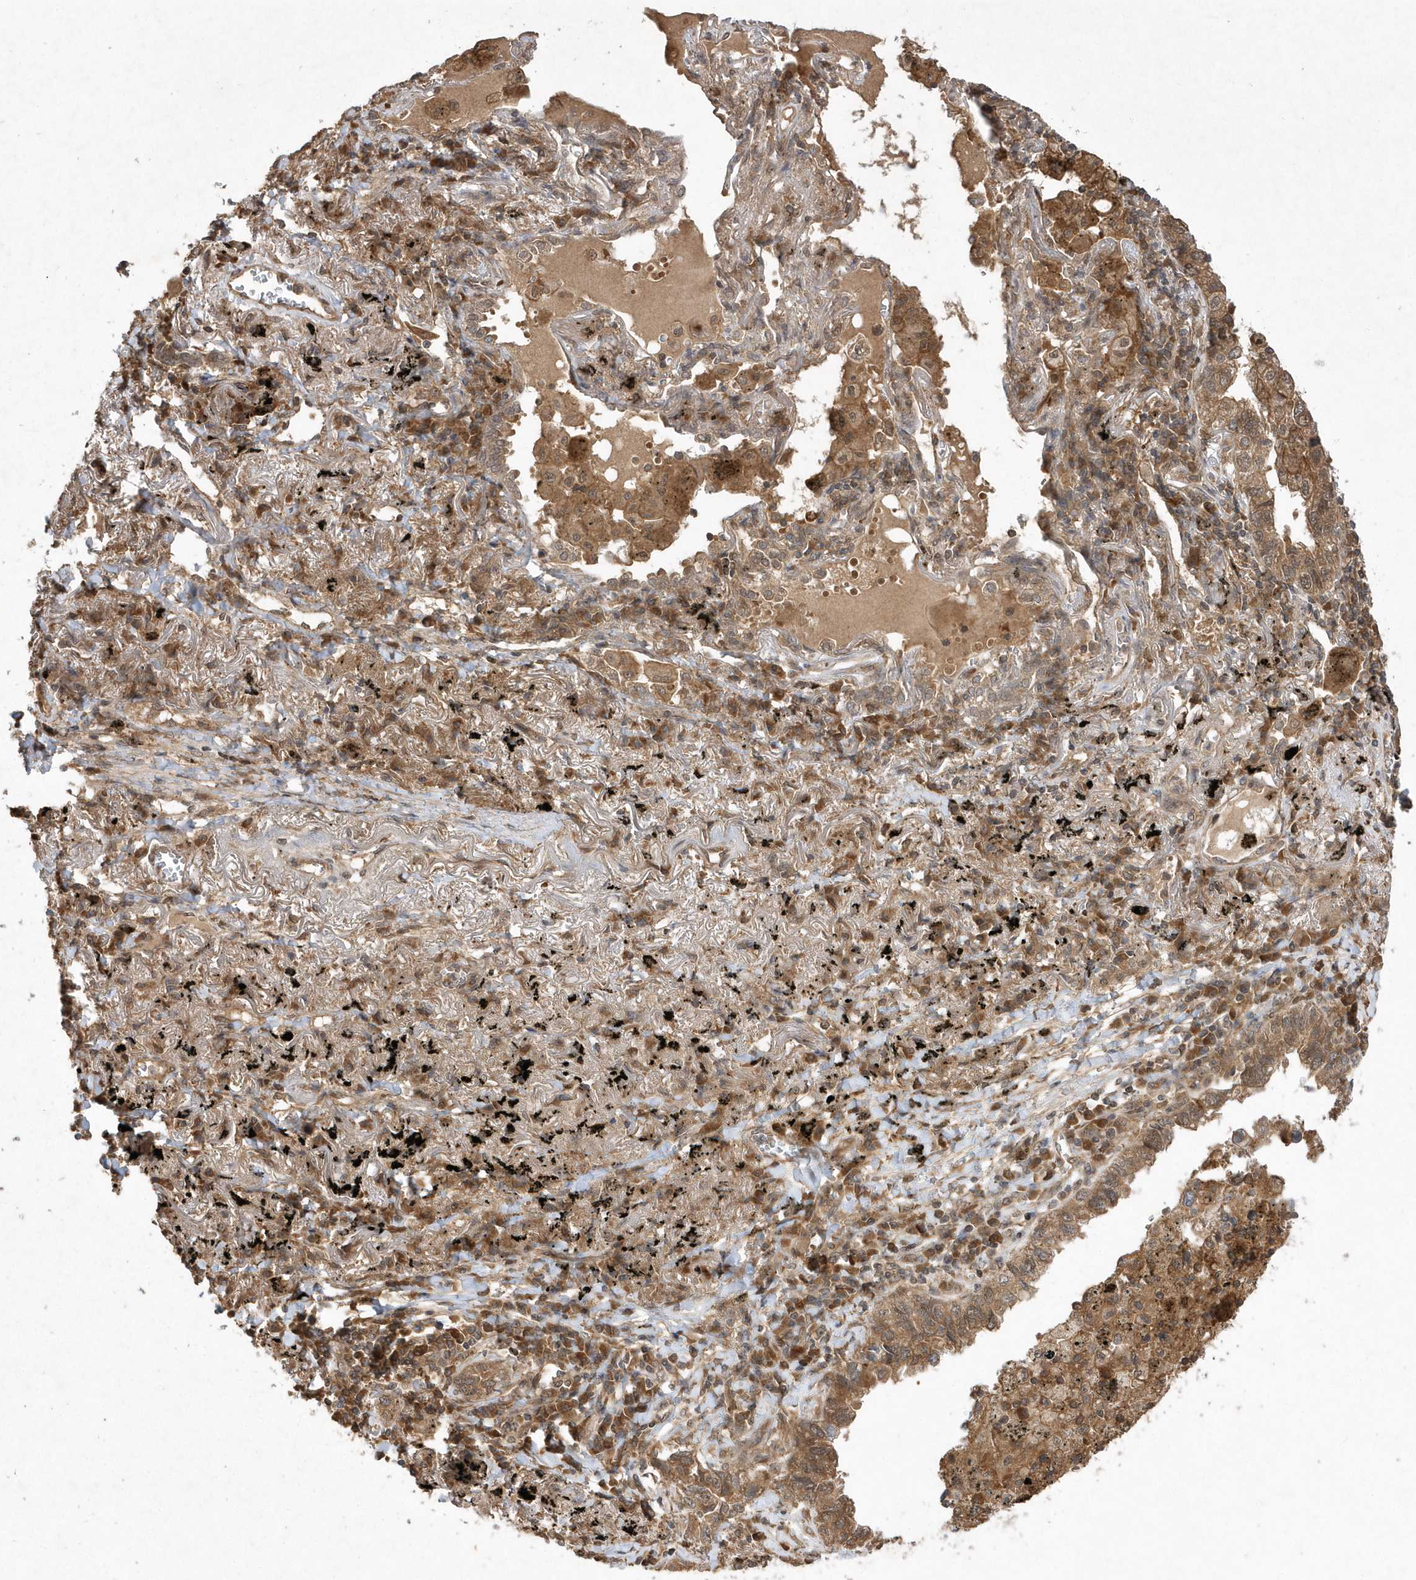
{"staining": {"intensity": "moderate", "quantity": ">75%", "location": "cytoplasmic/membranous,nuclear"}, "tissue": "lung cancer", "cell_type": "Tumor cells", "image_type": "cancer", "snomed": [{"axis": "morphology", "description": "Adenocarcinoma, NOS"}, {"axis": "topography", "description": "Lung"}], "caption": "High-magnification brightfield microscopy of adenocarcinoma (lung) stained with DAB (3,3'-diaminobenzidine) (brown) and counterstained with hematoxylin (blue). tumor cells exhibit moderate cytoplasmic/membranous and nuclear expression is present in approximately>75% of cells.", "gene": "GFM2", "patient": {"sex": "male", "age": 65}}